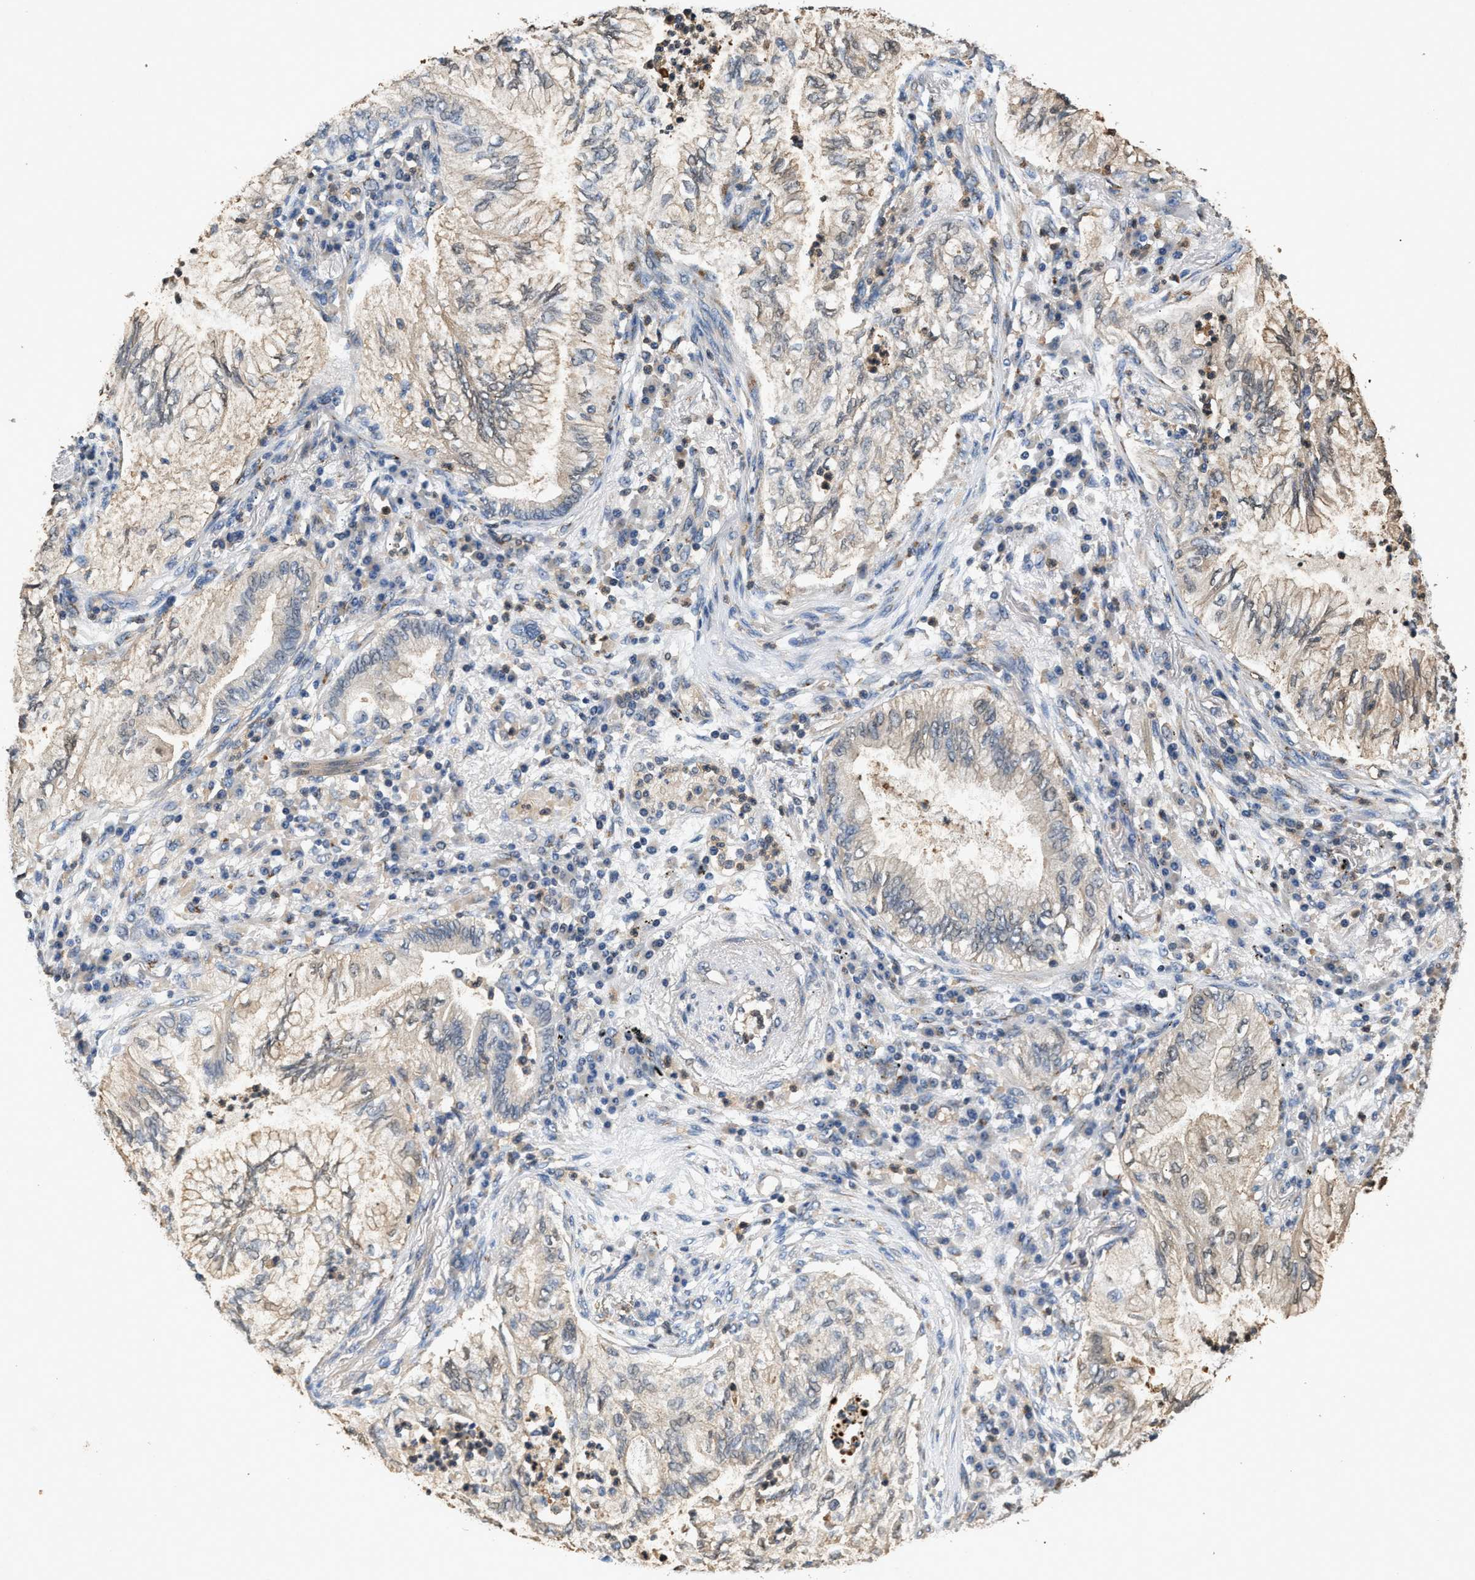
{"staining": {"intensity": "weak", "quantity": "<25%", "location": "cytoplasmic/membranous"}, "tissue": "lung cancer", "cell_type": "Tumor cells", "image_type": "cancer", "snomed": [{"axis": "morphology", "description": "Normal tissue, NOS"}, {"axis": "morphology", "description": "Adenocarcinoma, NOS"}, {"axis": "topography", "description": "Bronchus"}, {"axis": "topography", "description": "Lung"}], "caption": "A micrograph of human adenocarcinoma (lung) is negative for staining in tumor cells.", "gene": "CHUK", "patient": {"sex": "female", "age": 70}}